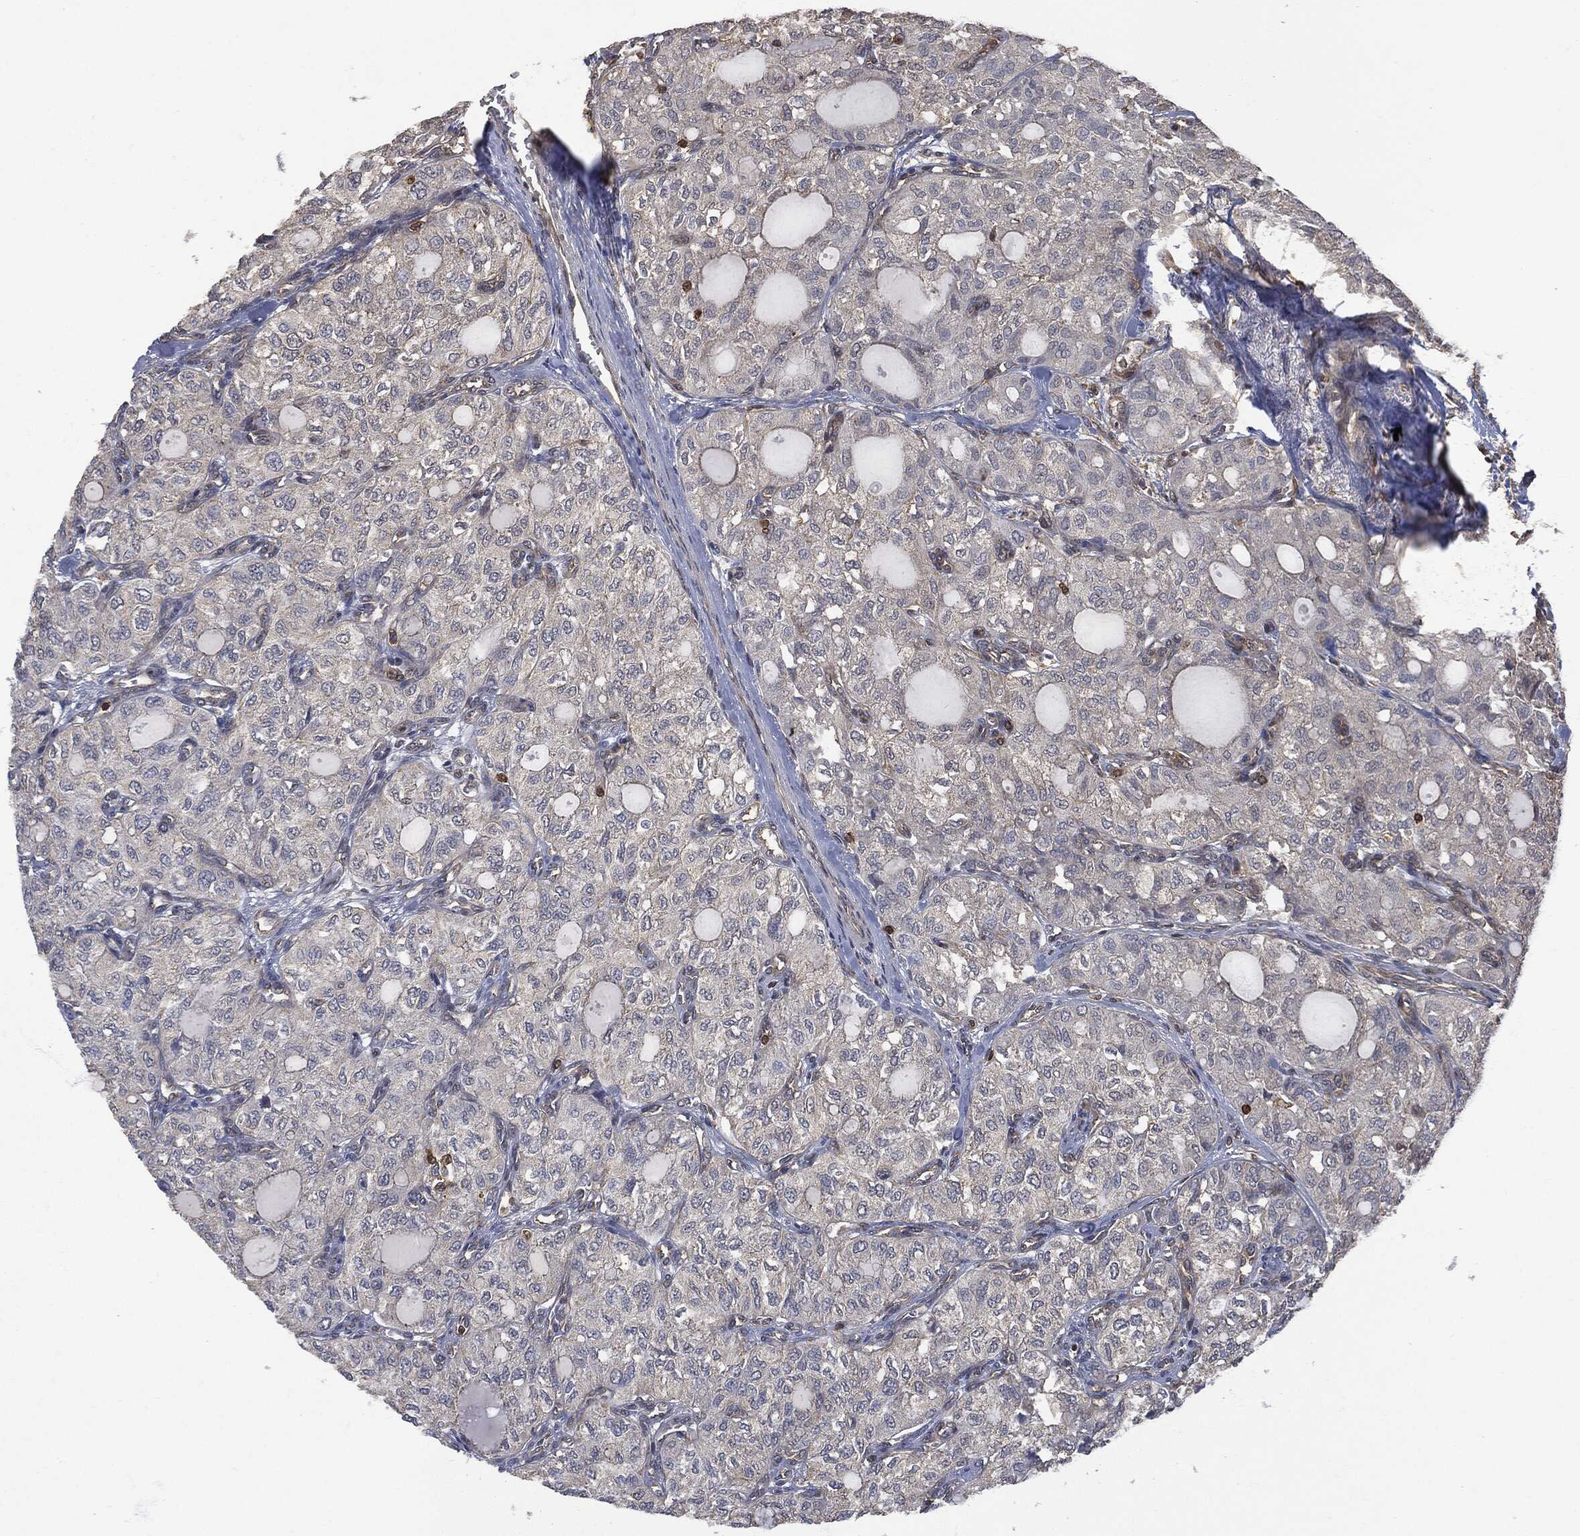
{"staining": {"intensity": "negative", "quantity": "none", "location": "none"}, "tissue": "thyroid cancer", "cell_type": "Tumor cells", "image_type": "cancer", "snomed": [{"axis": "morphology", "description": "Follicular adenoma carcinoma, NOS"}, {"axis": "topography", "description": "Thyroid gland"}], "caption": "A micrograph of human thyroid follicular adenoma carcinoma is negative for staining in tumor cells.", "gene": "PSMB10", "patient": {"sex": "male", "age": 75}}